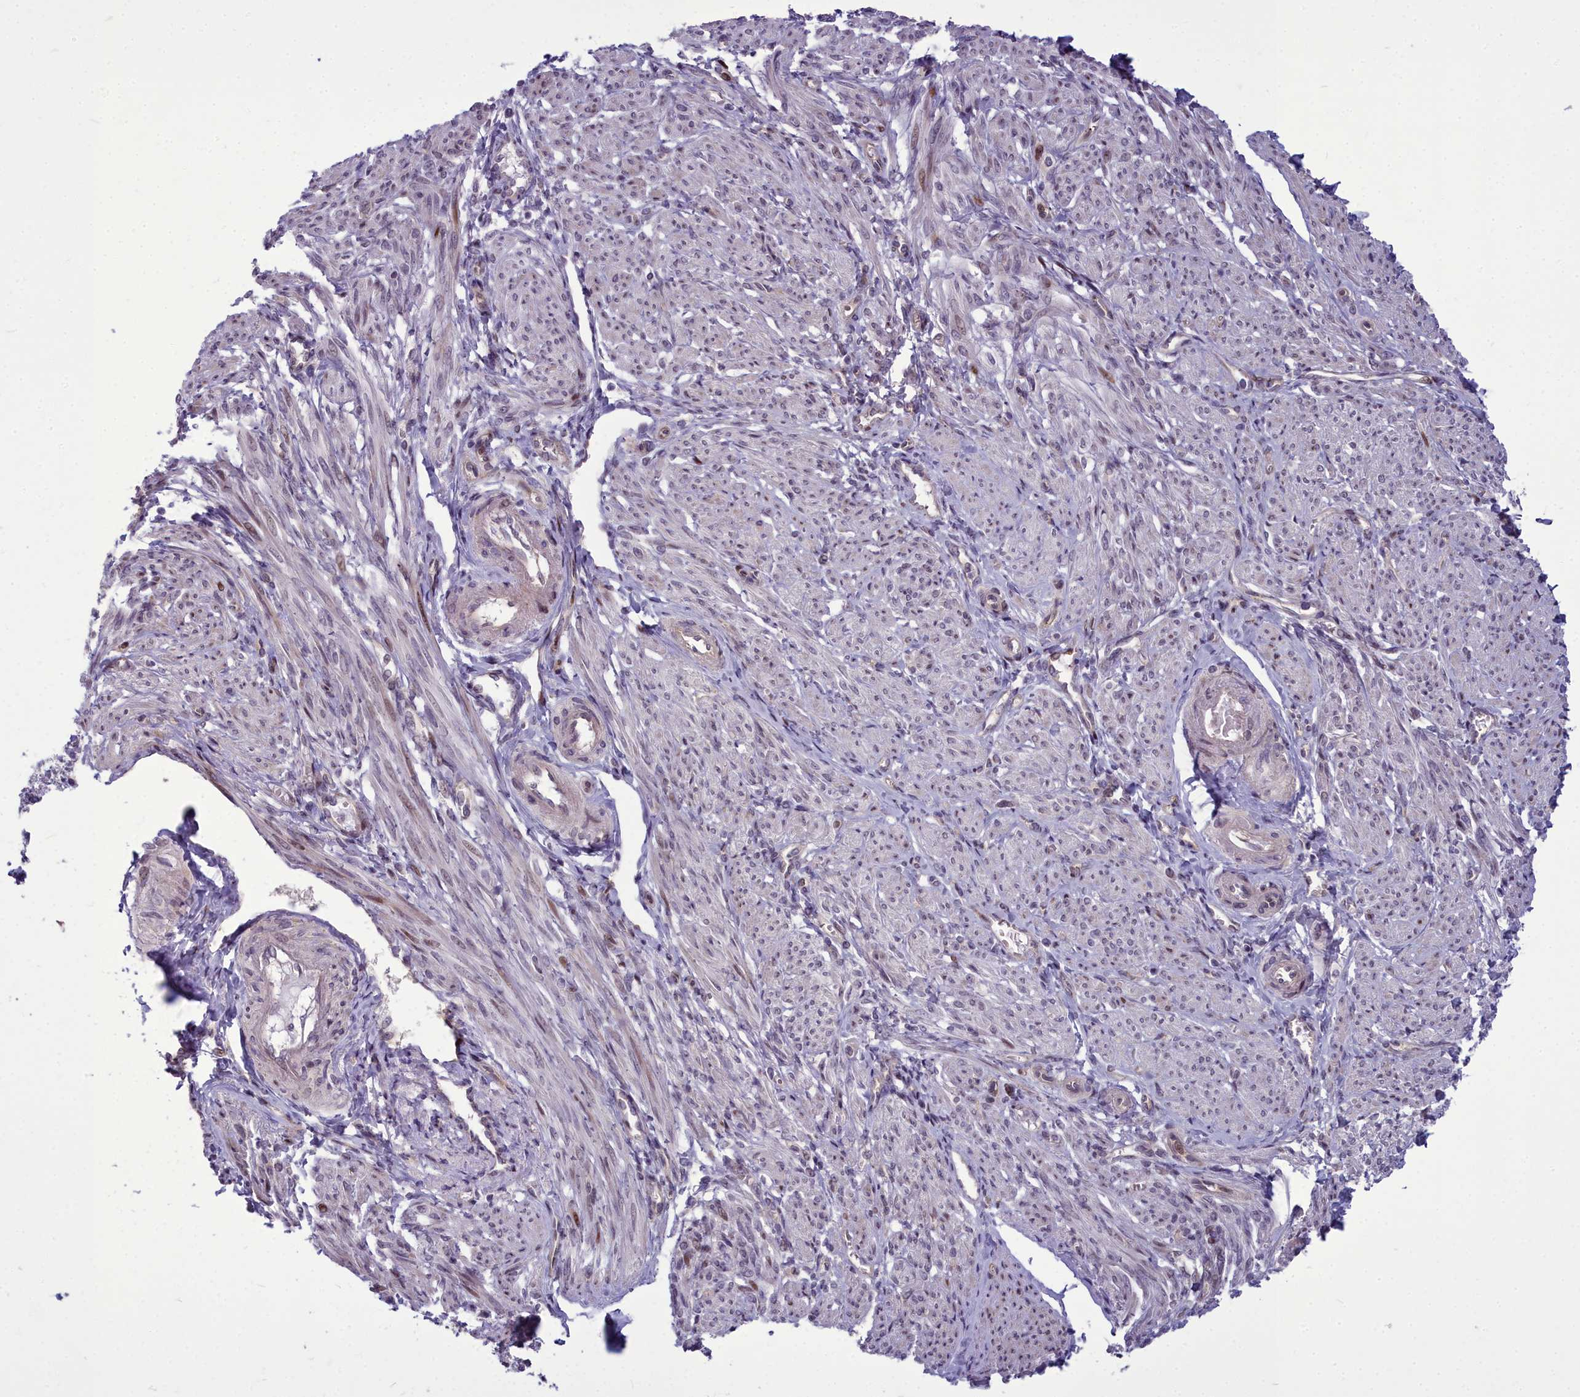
{"staining": {"intensity": "moderate", "quantity": "<25%", "location": "nuclear"}, "tissue": "smooth muscle", "cell_type": "Smooth muscle cells", "image_type": "normal", "snomed": [{"axis": "morphology", "description": "Normal tissue, NOS"}, {"axis": "topography", "description": "Smooth muscle"}], "caption": "This image exhibits immunohistochemistry staining of normal human smooth muscle, with low moderate nuclear positivity in approximately <25% of smooth muscle cells.", "gene": "AP1M1", "patient": {"sex": "female", "age": 39}}